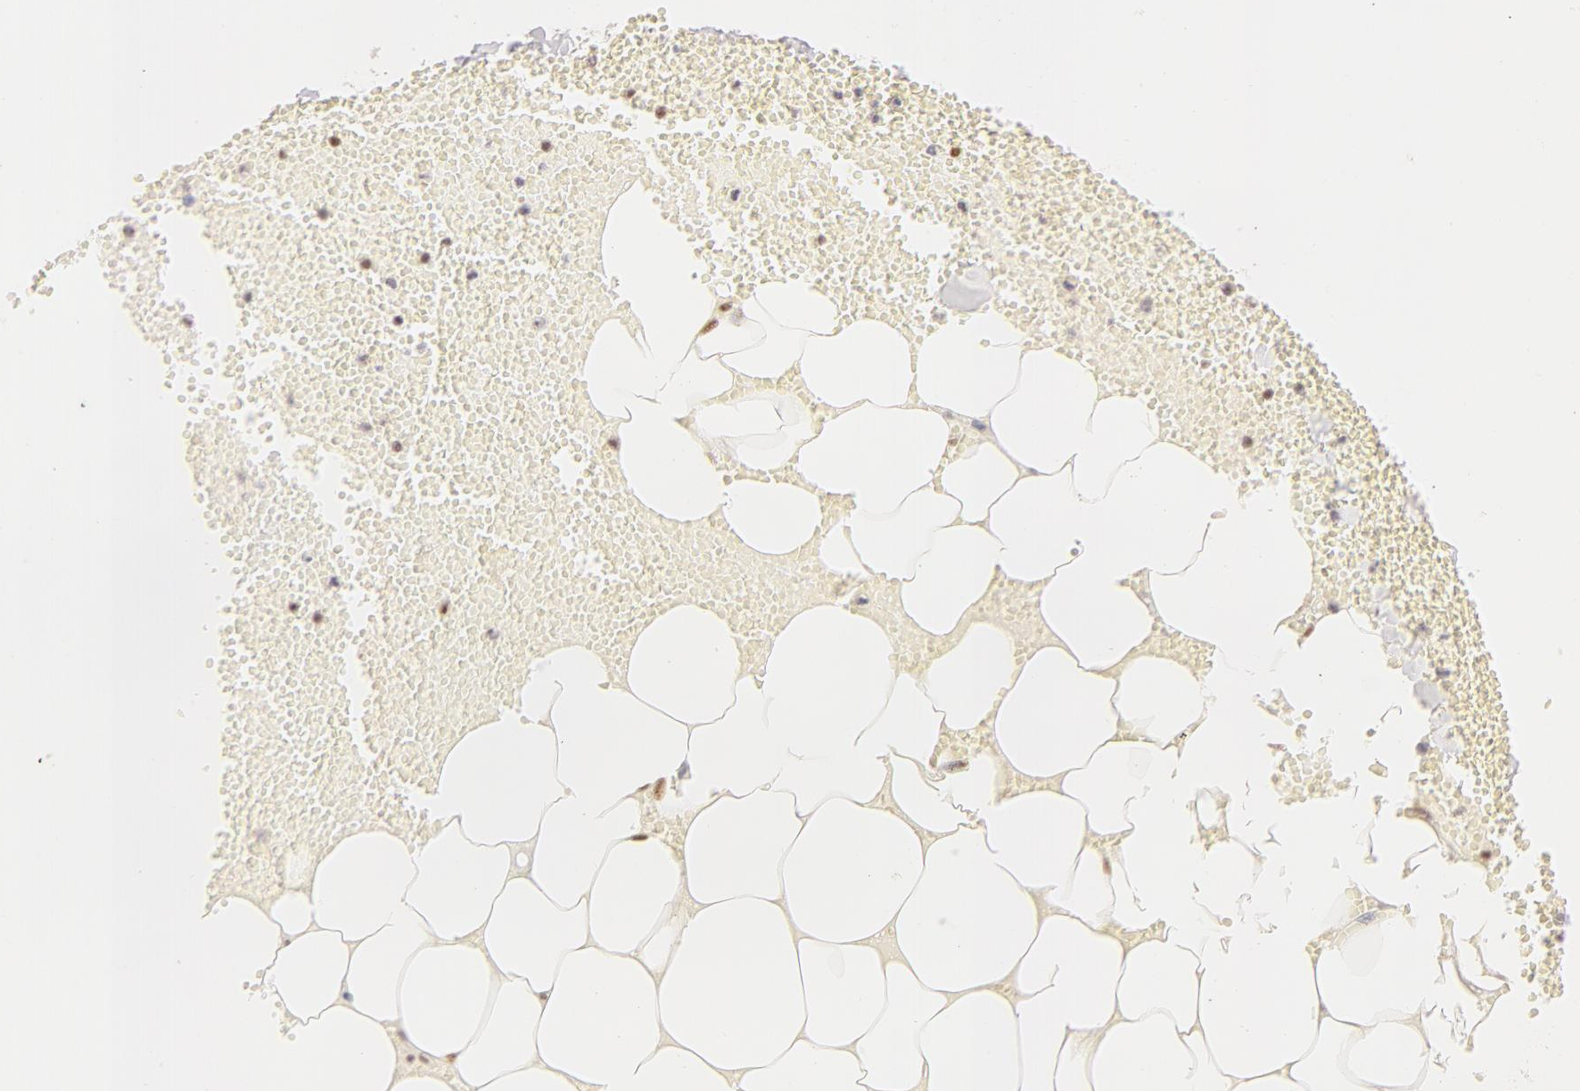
{"staining": {"intensity": "moderate", "quantity": ">75%", "location": "nuclear"}, "tissue": "adipose tissue", "cell_type": "Adipocytes", "image_type": "normal", "snomed": [{"axis": "morphology", "description": "Normal tissue, NOS"}, {"axis": "morphology", "description": "Inflammation, NOS"}, {"axis": "topography", "description": "Lymph node"}, {"axis": "topography", "description": "Peripheral nerve tissue"}], "caption": "Immunohistochemistry (IHC) of unremarkable adipose tissue displays medium levels of moderate nuclear staining in approximately >75% of adipocytes. (DAB (3,3'-diaminobenzidine) IHC with brightfield microscopy, high magnification).", "gene": "RBM39", "patient": {"sex": "male", "age": 52}}